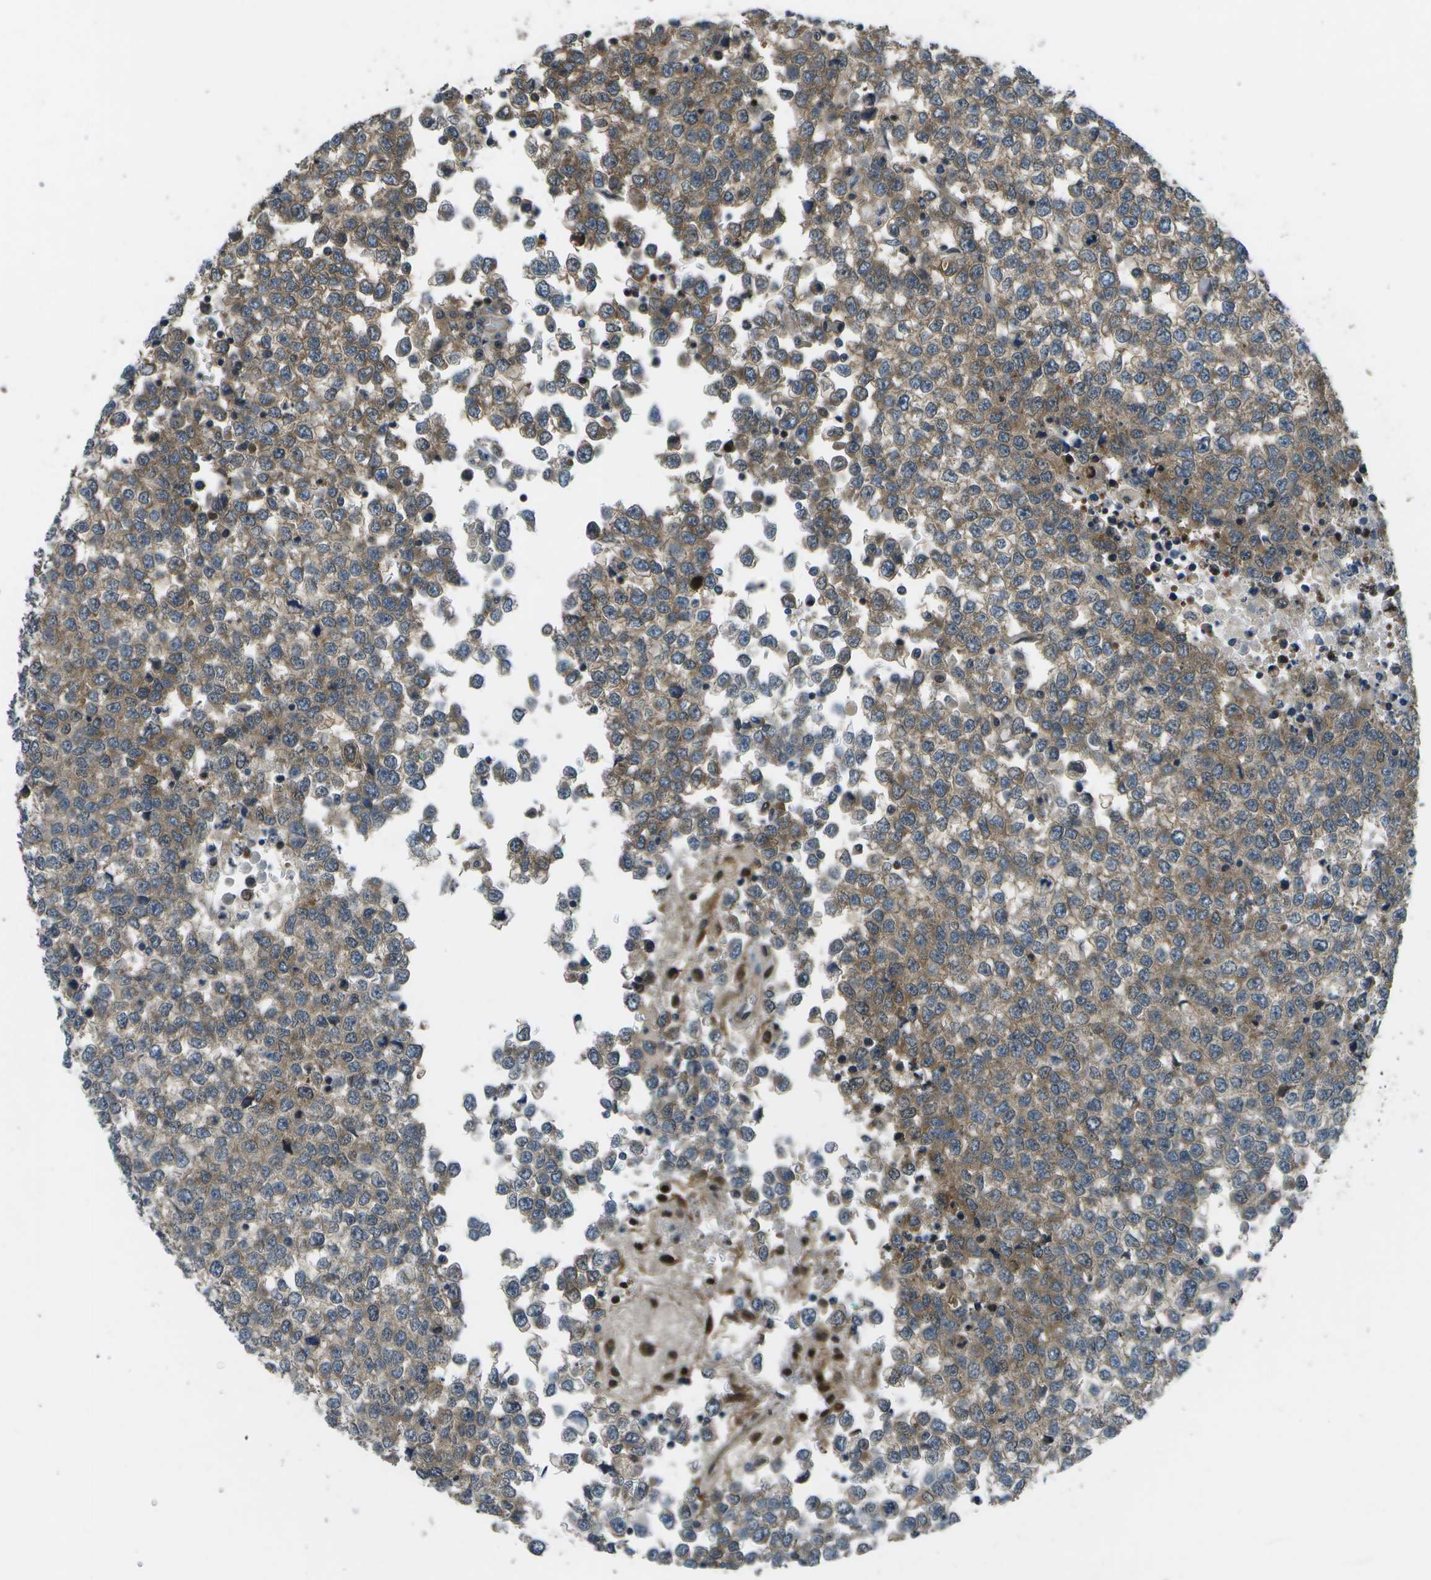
{"staining": {"intensity": "moderate", "quantity": ">75%", "location": "cytoplasmic/membranous"}, "tissue": "testis cancer", "cell_type": "Tumor cells", "image_type": "cancer", "snomed": [{"axis": "morphology", "description": "Seminoma, NOS"}, {"axis": "topography", "description": "Testis"}], "caption": "Immunohistochemistry (IHC) image of human testis cancer stained for a protein (brown), which exhibits medium levels of moderate cytoplasmic/membranous staining in approximately >75% of tumor cells.", "gene": "ENPP5", "patient": {"sex": "male", "age": 65}}